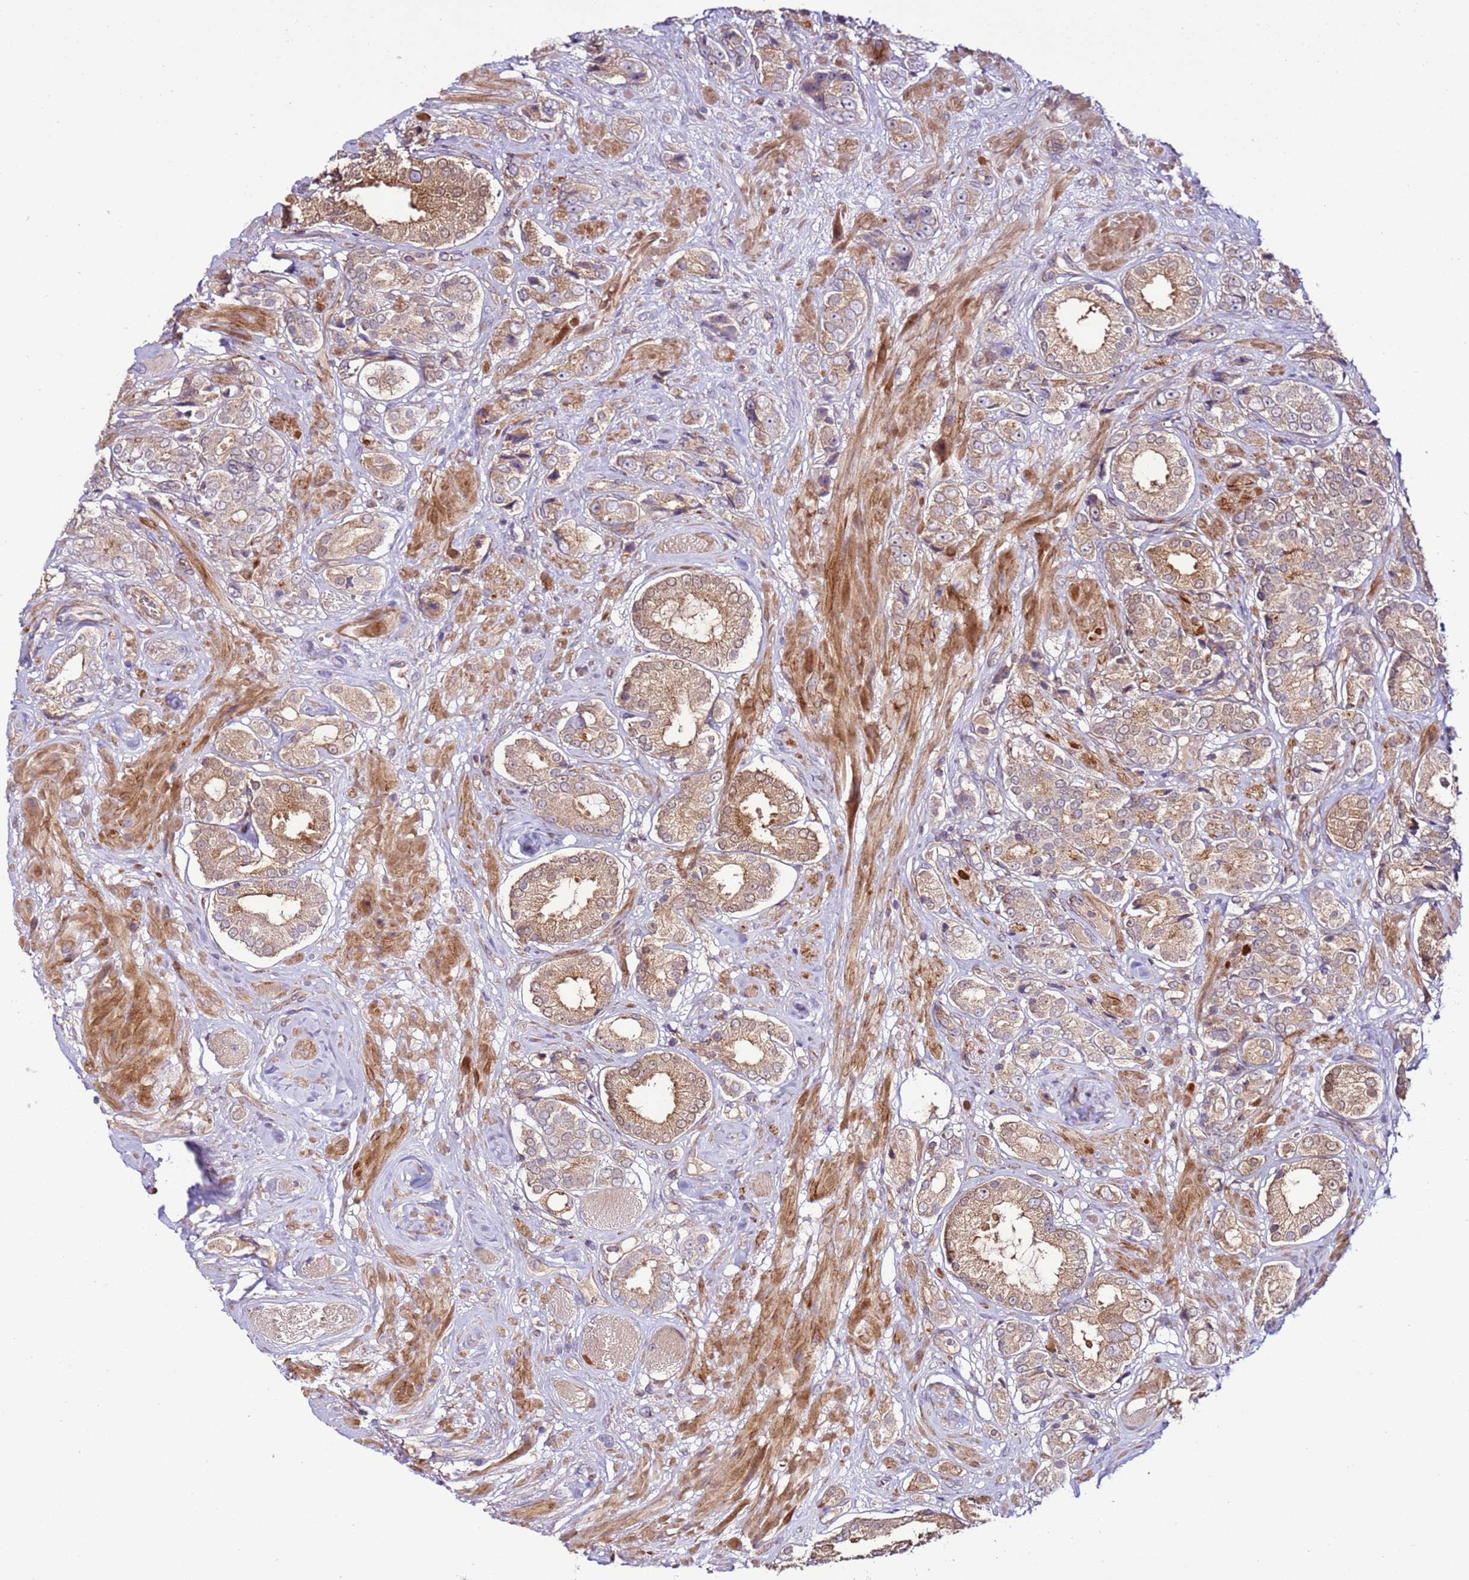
{"staining": {"intensity": "weak", "quantity": "25%-75%", "location": "cytoplasmic/membranous"}, "tissue": "prostate cancer", "cell_type": "Tumor cells", "image_type": "cancer", "snomed": [{"axis": "morphology", "description": "Adenocarcinoma, High grade"}, {"axis": "topography", "description": "Prostate and seminal vesicle, NOS"}], "caption": "An immunohistochemistry (IHC) photomicrograph of neoplastic tissue is shown. Protein staining in brown shows weak cytoplasmic/membranous positivity in high-grade adenocarcinoma (prostate) within tumor cells. The protein is stained brown, and the nuclei are stained in blue (DAB IHC with brightfield microscopy, high magnification).", "gene": "ZNF624", "patient": {"sex": "male", "age": 64}}